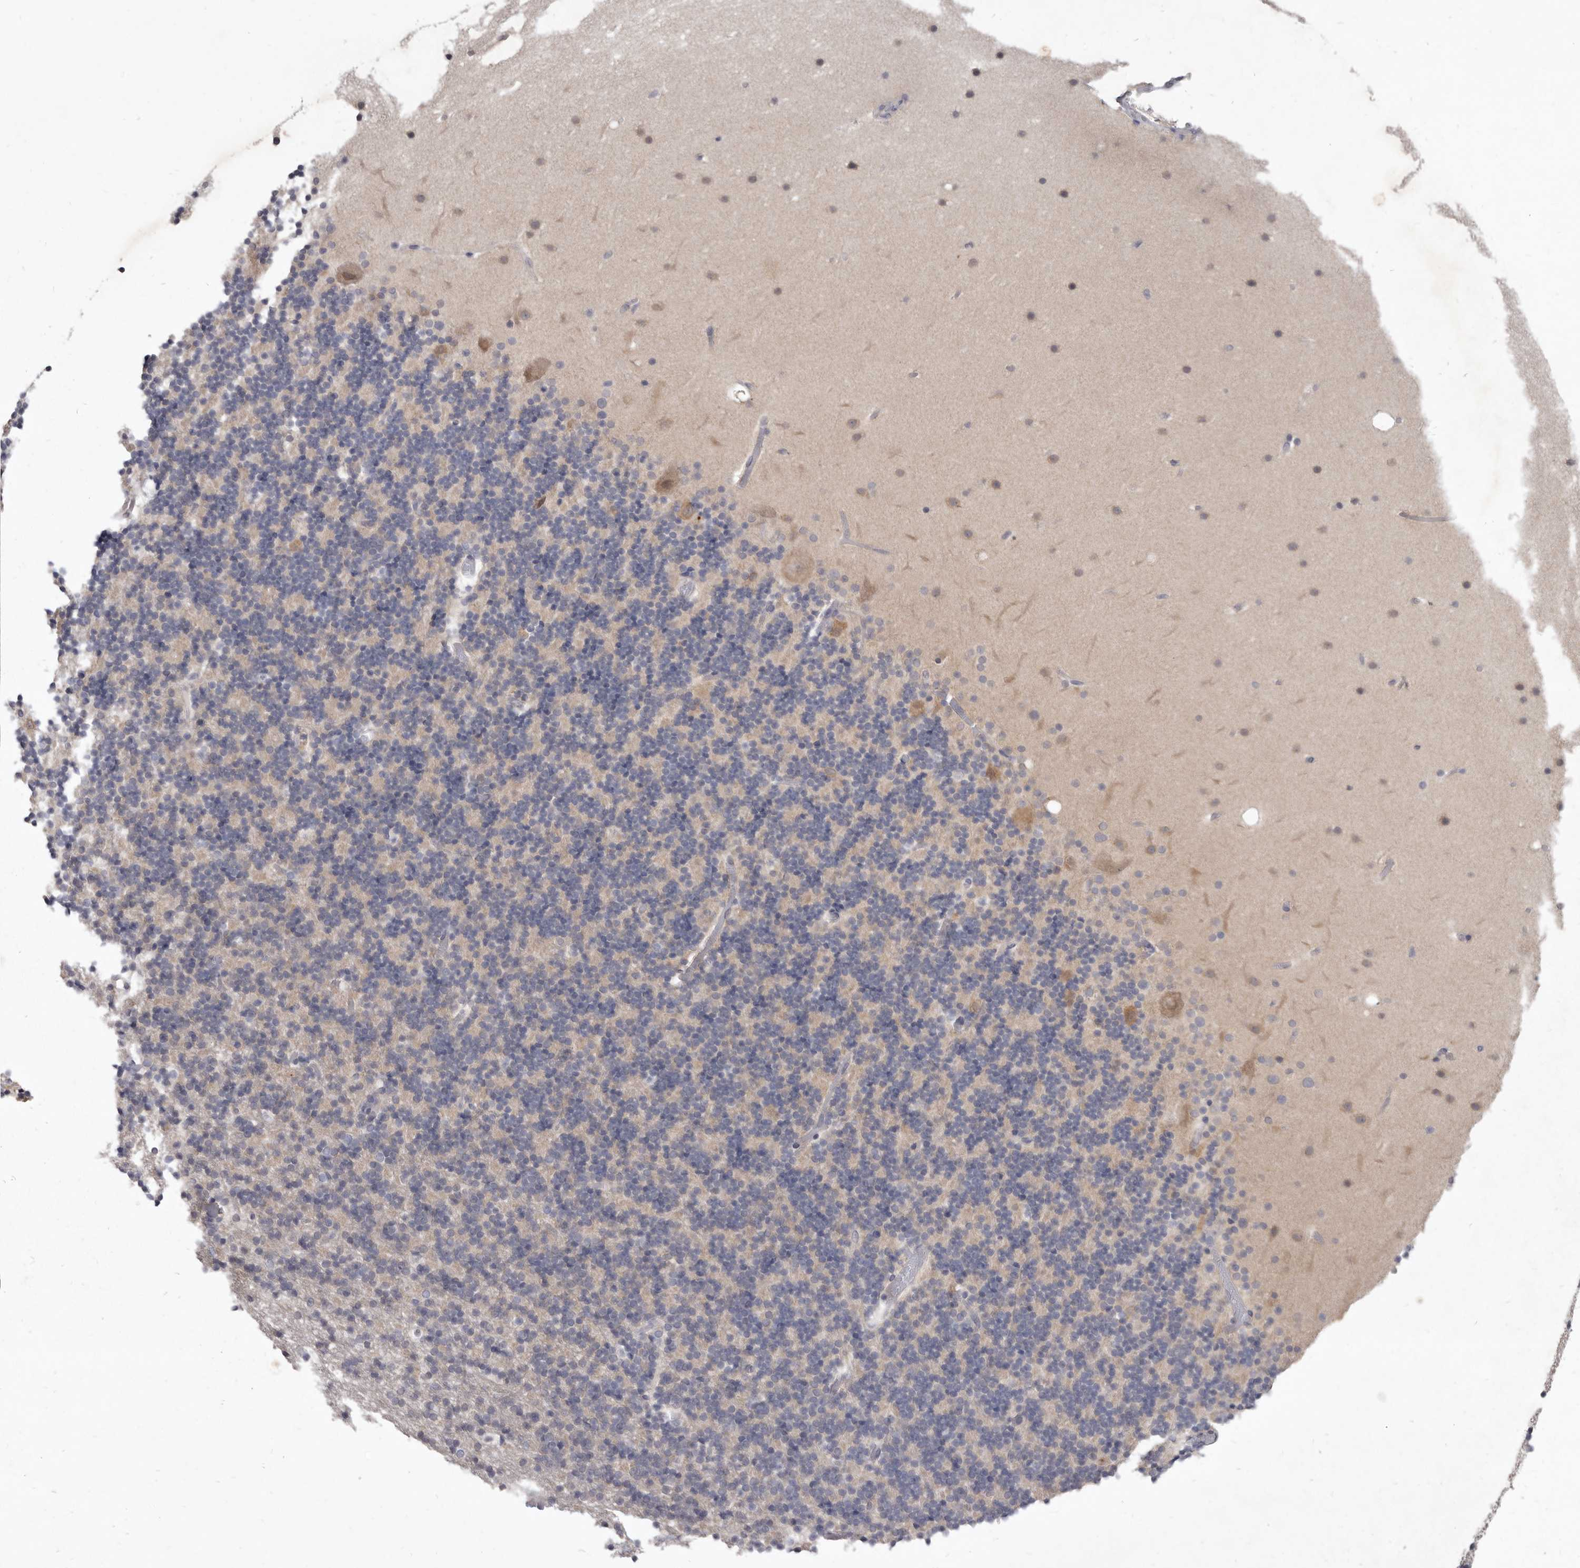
{"staining": {"intensity": "weak", "quantity": "25%-75%", "location": "cytoplasmic/membranous"}, "tissue": "cerebellum", "cell_type": "Cells in granular layer", "image_type": "normal", "snomed": [{"axis": "morphology", "description": "Normal tissue, NOS"}, {"axis": "topography", "description": "Cerebellum"}], "caption": "Immunohistochemistry of normal human cerebellum reveals low levels of weak cytoplasmic/membranous positivity in approximately 25%-75% of cells in granular layer.", "gene": "GSK3B", "patient": {"sex": "male", "age": 57}}